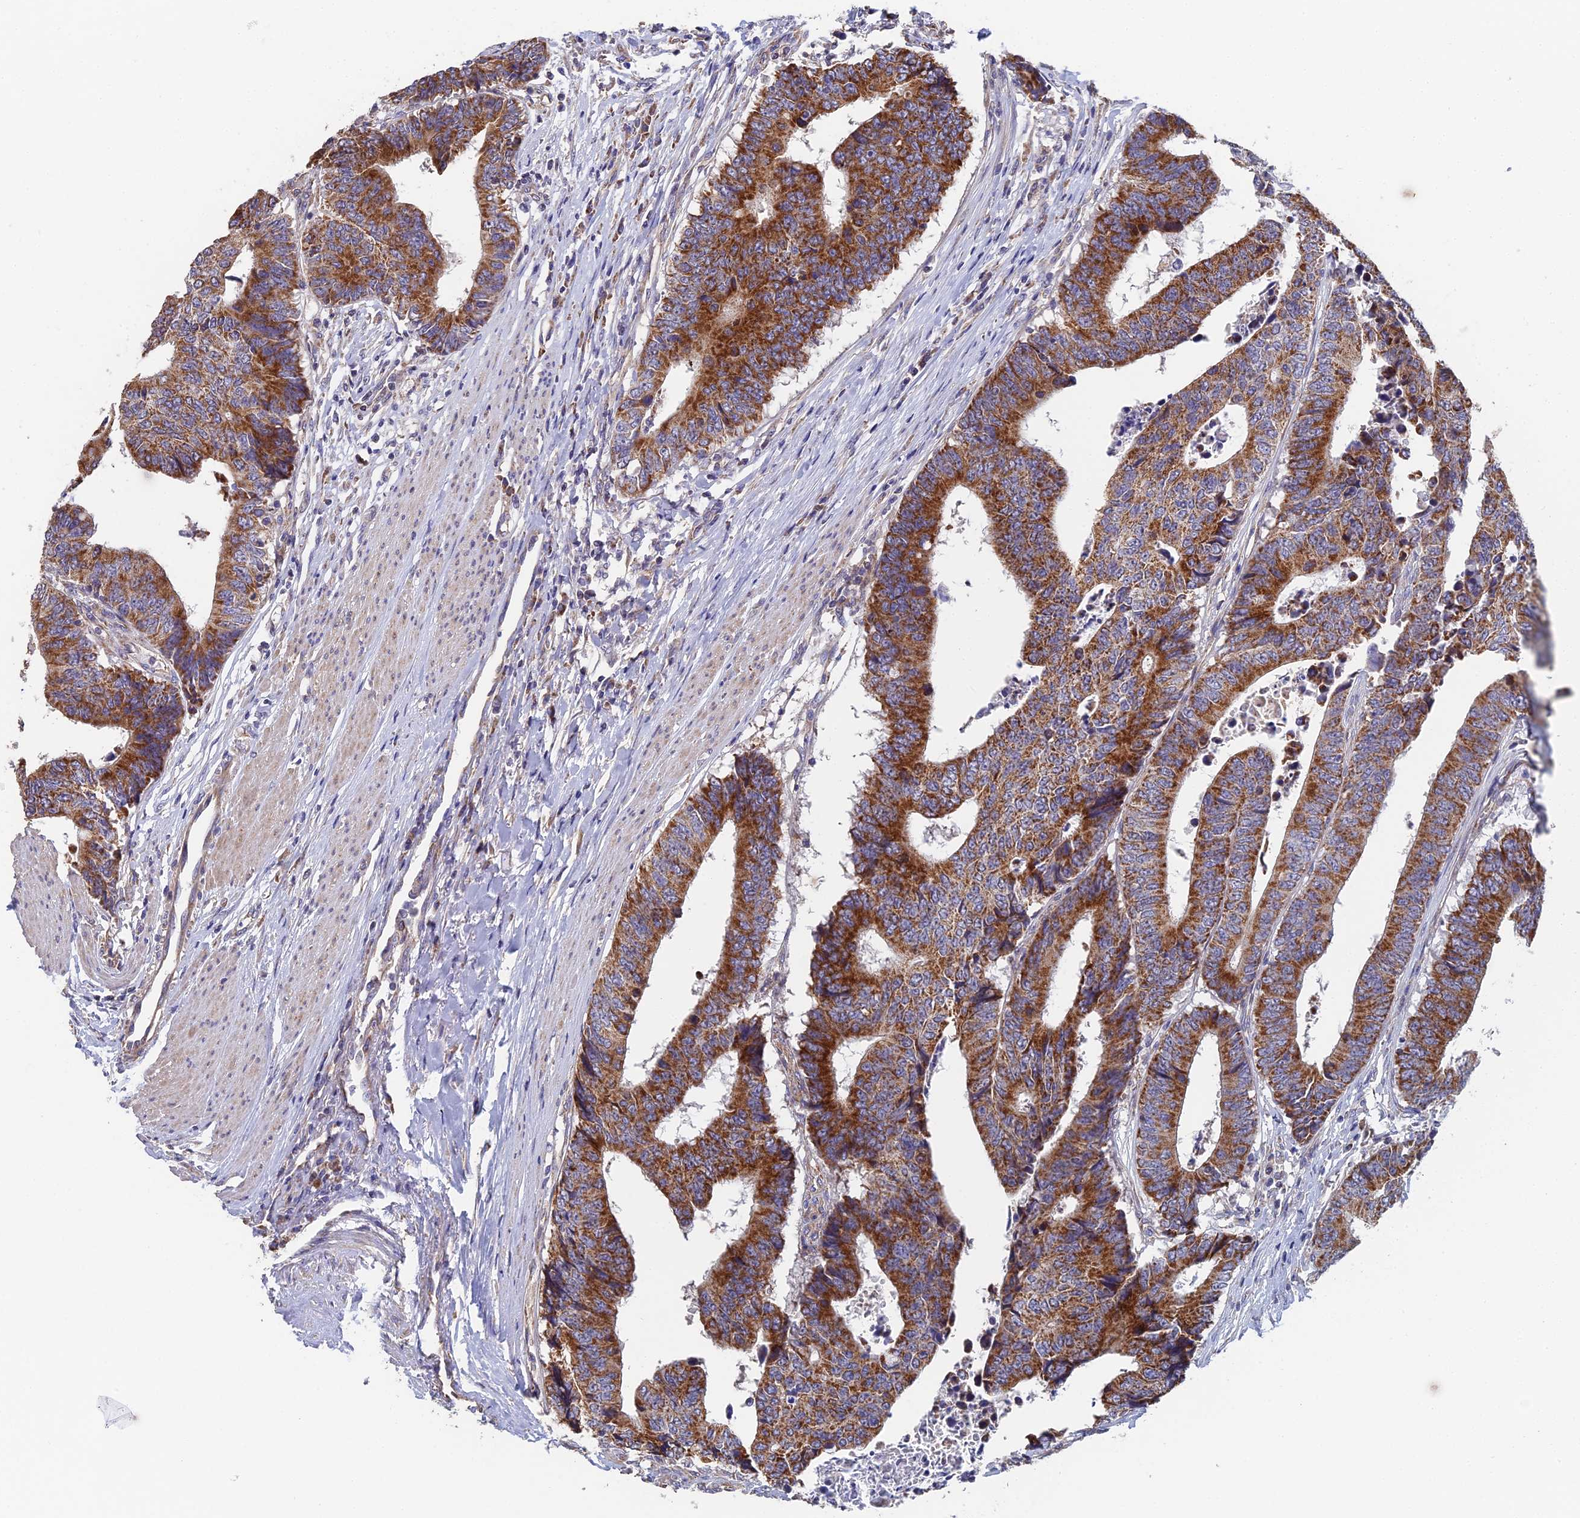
{"staining": {"intensity": "strong", "quantity": ">75%", "location": "cytoplasmic/membranous"}, "tissue": "colorectal cancer", "cell_type": "Tumor cells", "image_type": "cancer", "snomed": [{"axis": "morphology", "description": "Adenocarcinoma, NOS"}, {"axis": "topography", "description": "Rectum"}], "caption": "Adenocarcinoma (colorectal) was stained to show a protein in brown. There is high levels of strong cytoplasmic/membranous positivity in approximately >75% of tumor cells.", "gene": "ECSIT", "patient": {"sex": "male", "age": 84}}